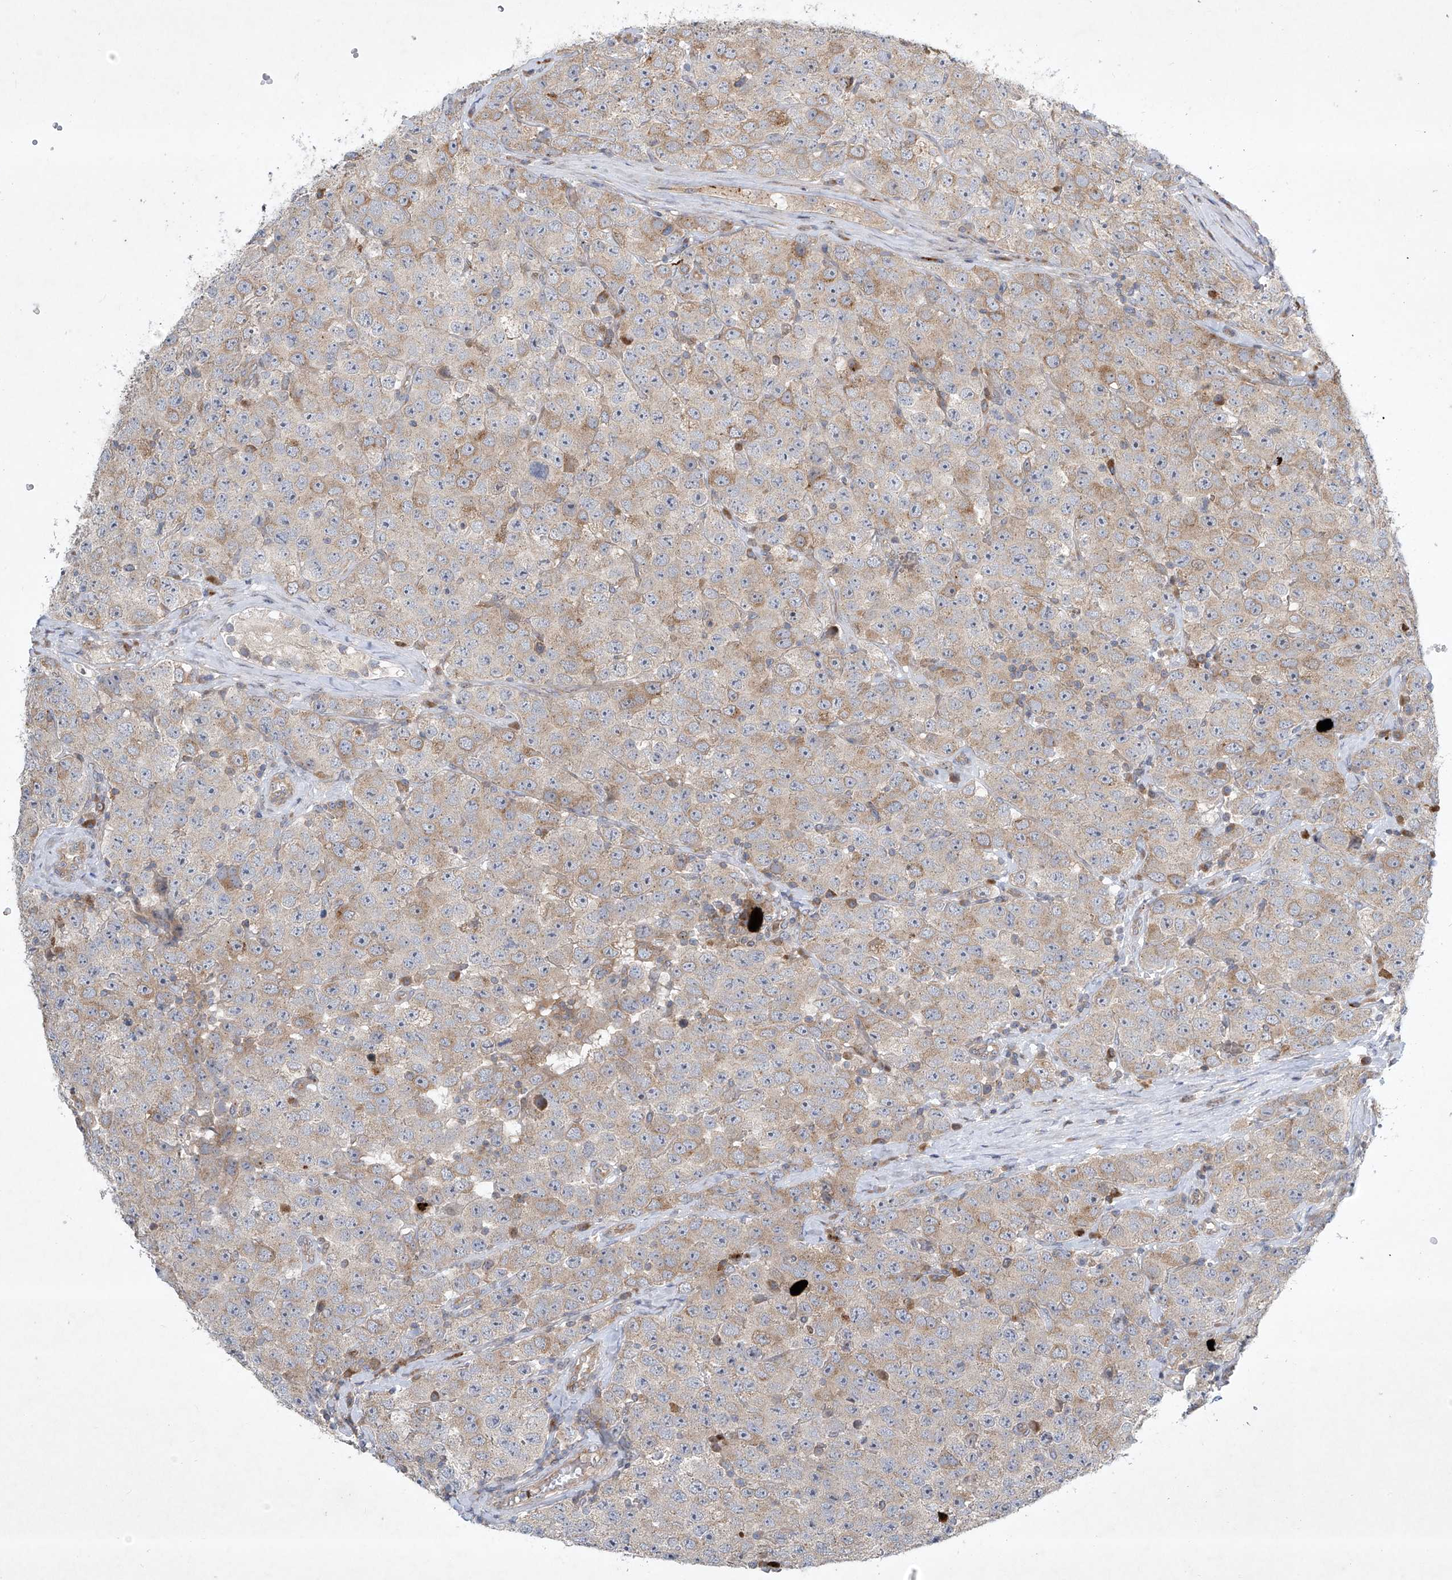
{"staining": {"intensity": "weak", "quantity": "25%-75%", "location": "cytoplasmic/membranous"}, "tissue": "testis cancer", "cell_type": "Tumor cells", "image_type": "cancer", "snomed": [{"axis": "morphology", "description": "Seminoma, NOS"}, {"axis": "topography", "description": "Testis"}], "caption": "Immunohistochemical staining of human testis cancer (seminoma) shows weak cytoplasmic/membranous protein positivity in about 25%-75% of tumor cells.", "gene": "TJAP1", "patient": {"sex": "male", "age": 28}}